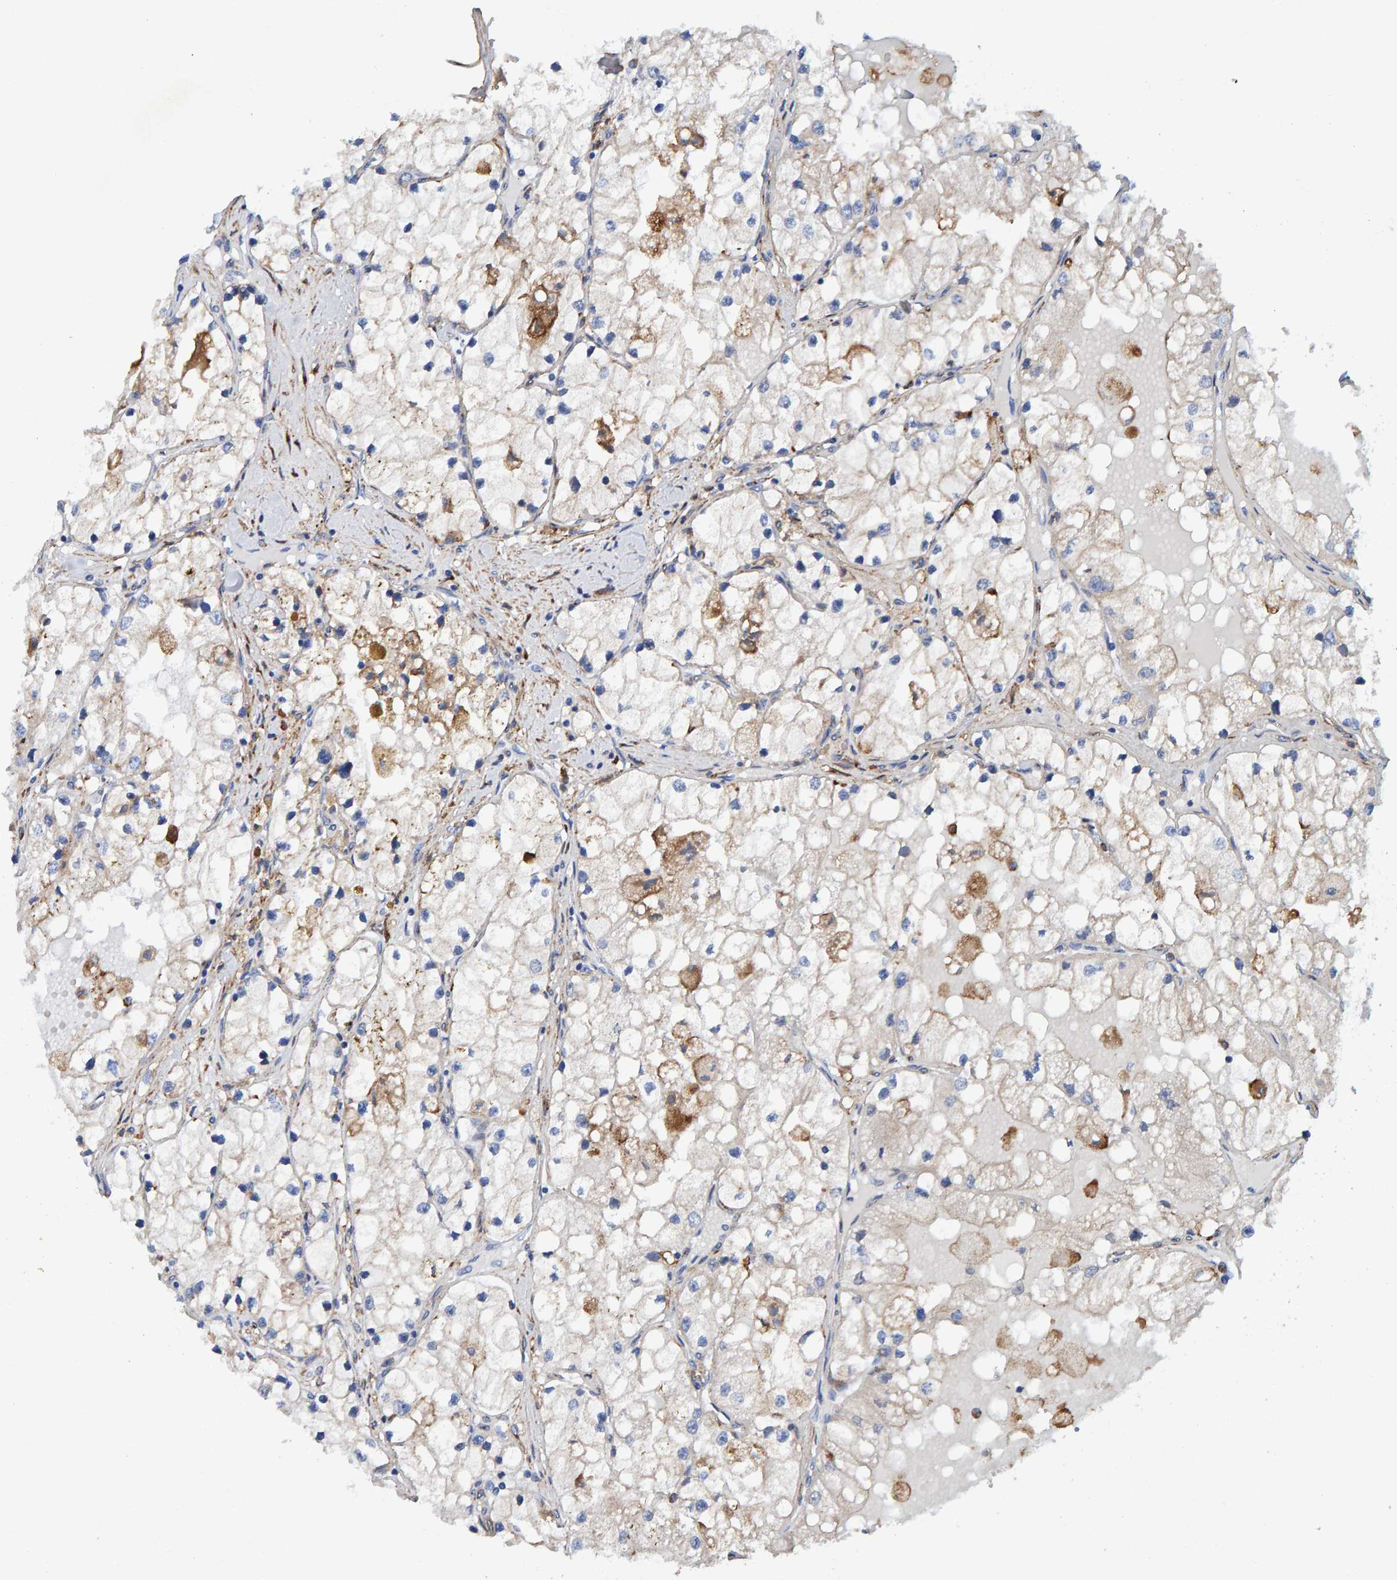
{"staining": {"intensity": "negative", "quantity": "none", "location": "none"}, "tissue": "renal cancer", "cell_type": "Tumor cells", "image_type": "cancer", "snomed": [{"axis": "morphology", "description": "Adenocarcinoma, NOS"}, {"axis": "topography", "description": "Kidney"}], "caption": "Tumor cells show no significant protein expression in renal cancer (adenocarcinoma).", "gene": "LRP1", "patient": {"sex": "male", "age": 68}}